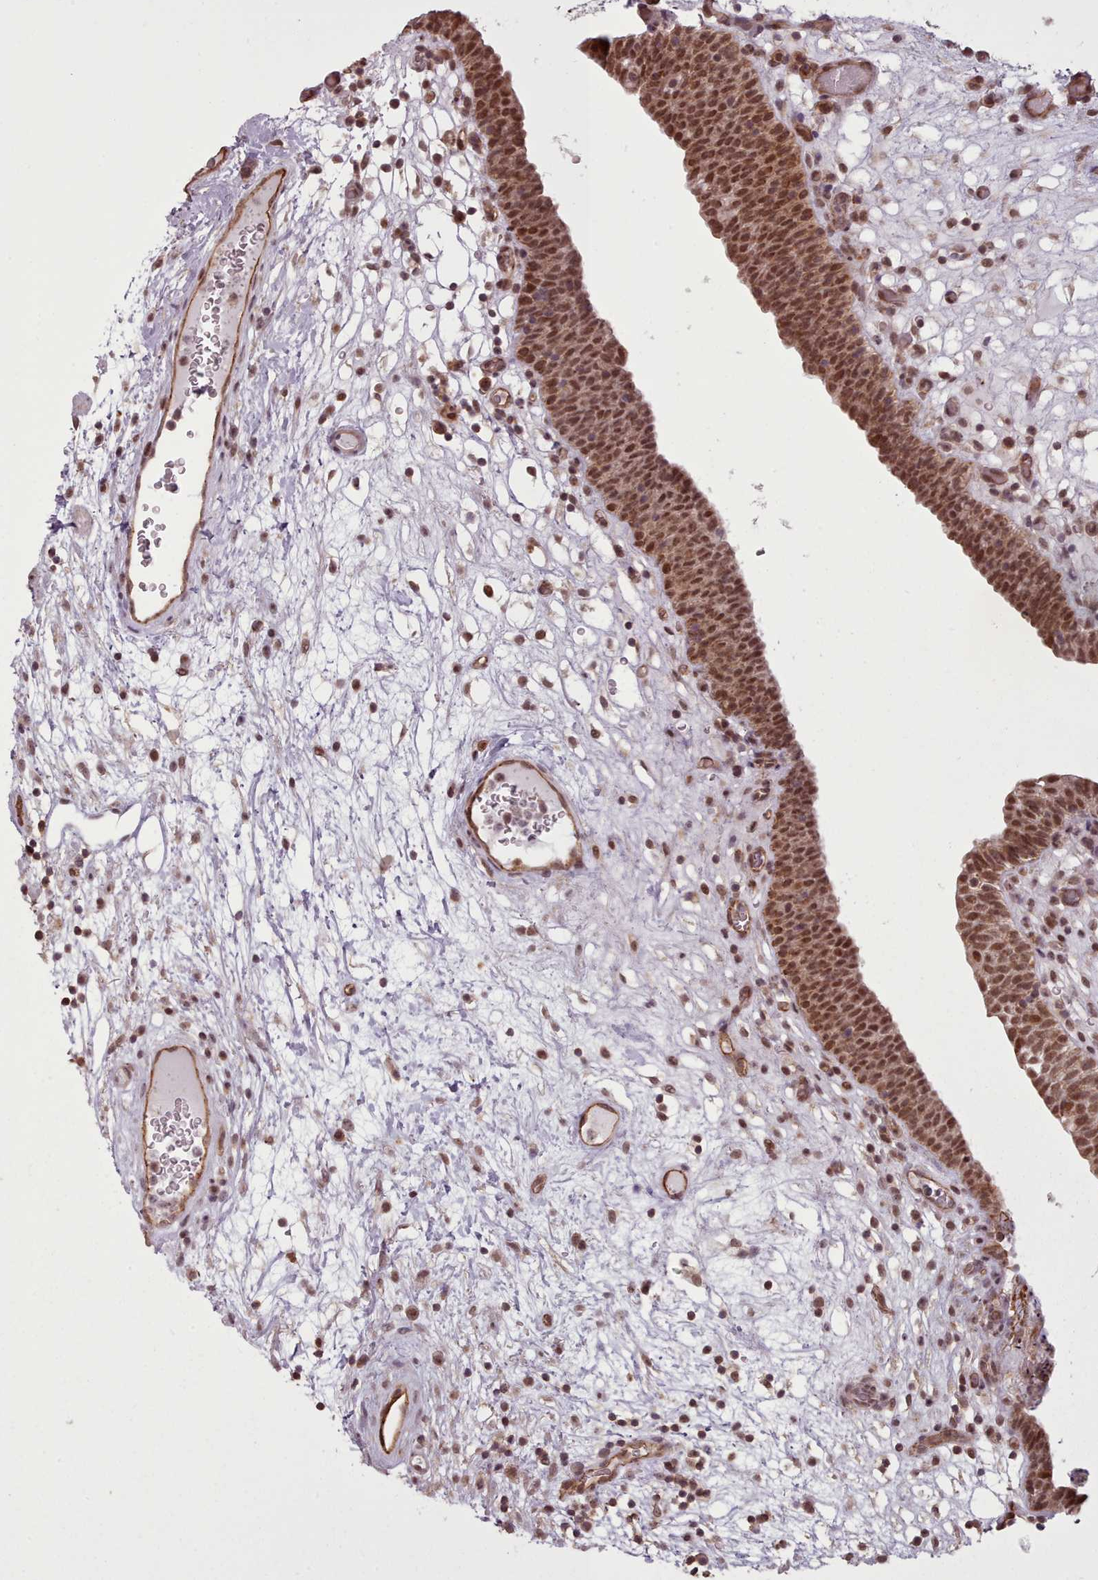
{"staining": {"intensity": "moderate", "quantity": ">75%", "location": "cytoplasmic/membranous,nuclear"}, "tissue": "urinary bladder", "cell_type": "Urothelial cells", "image_type": "normal", "snomed": [{"axis": "morphology", "description": "Normal tissue, NOS"}, {"axis": "topography", "description": "Urinary bladder"}], "caption": "A brown stain highlights moderate cytoplasmic/membranous,nuclear expression of a protein in urothelial cells of benign urinary bladder. (brown staining indicates protein expression, while blue staining denotes nuclei).", "gene": "ZMYM4", "patient": {"sex": "male", "age": 71}}